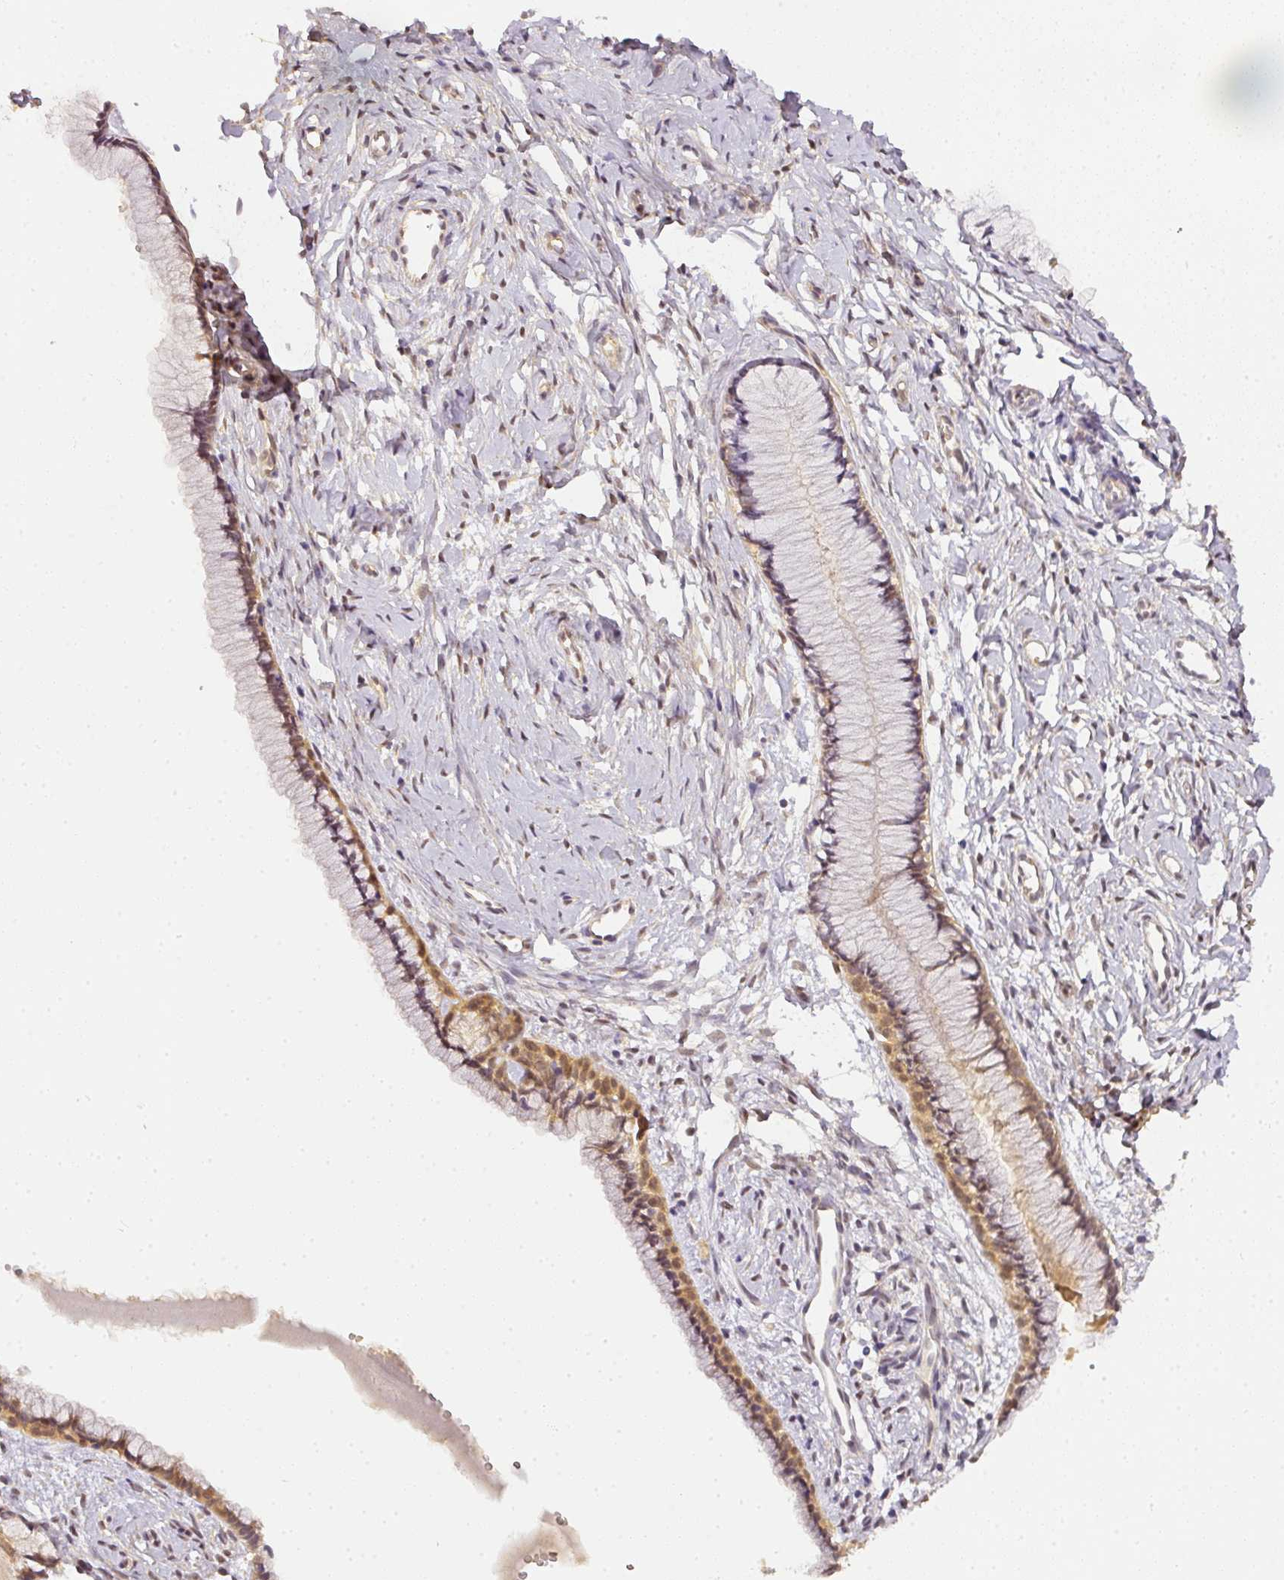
{"staining": {"intensity": "moderate", "quantity": "25%-75%", "location": "cytoplasmic/membranous"}, "tissue": "cervix", "cell_type": "Glandular cells", "image_type": "normal", "snomed": [{"axis": "morphology", "description": "Normal tissue, NOS"}, {"axis": "topography", "description": "Cervix"}], "caption": "A medium amount of moderate cytoplasmic/membranous expression is appreciated in about 25%-75% of glandular cells in normal cervix.", "gene": "ADH5", "patient": {"sex": "female", "age": 40}}